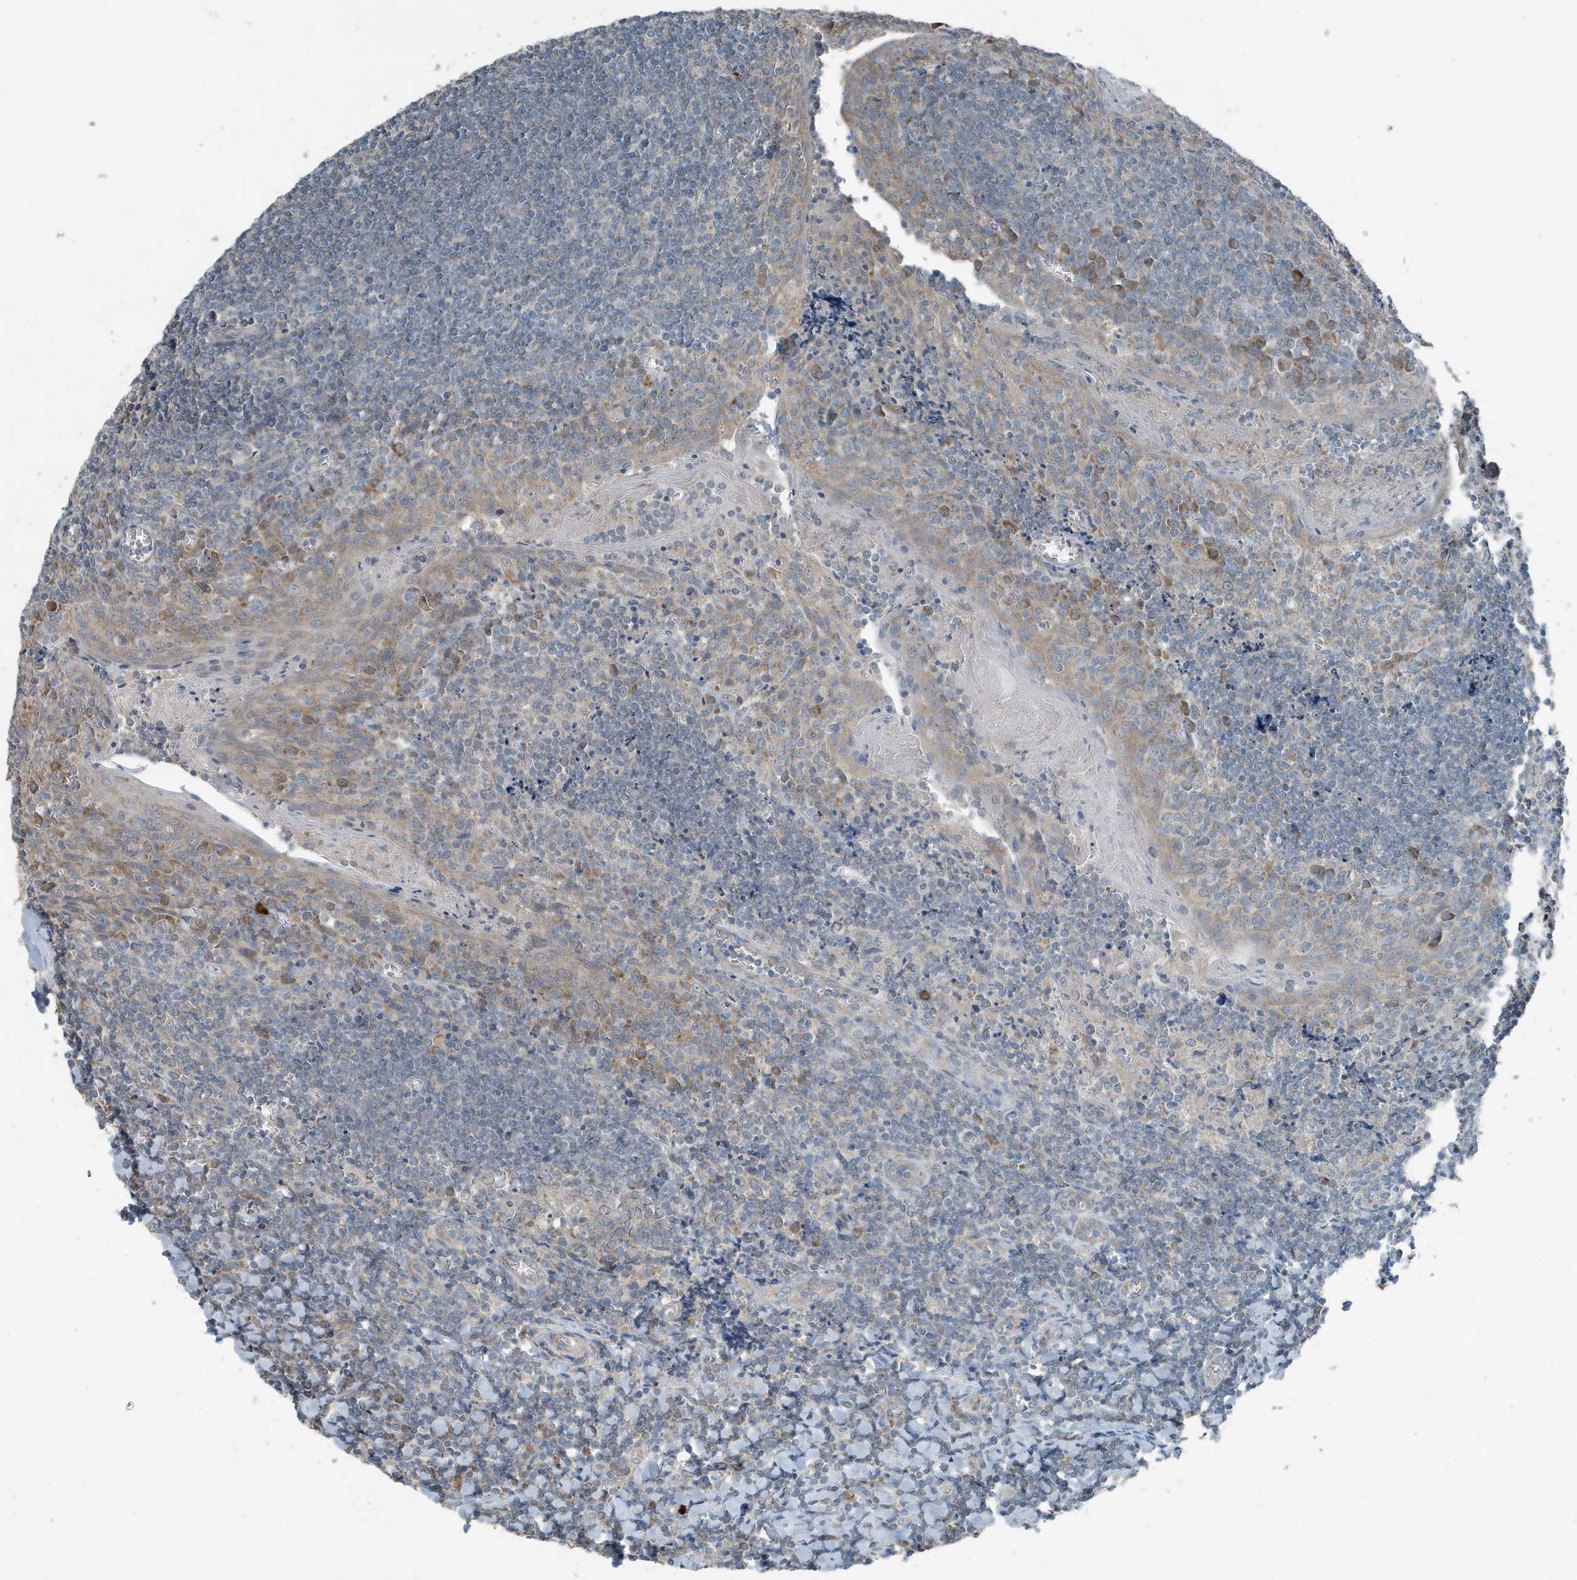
{"staining": {"intensity": "moderate", "quantity": "<25%", "location": "cytoplasmic/membranous"}, "tissue": "tonsil", "cell_type": "Germinal center cells", "image_type": "normal", "snomed": [{"axis": "morphology", "description": "Normal tissue, NOS"}, {"axis": "topography", "description": "Tonsil"}], "caption": "Moderate cytoplasmic/membranous expression for a protein is appreciated in approximately <25% of germinal center cells of benign tonsil using IHC.", "gene": "MT", "patient": {"sex": "male", "age": 27}}